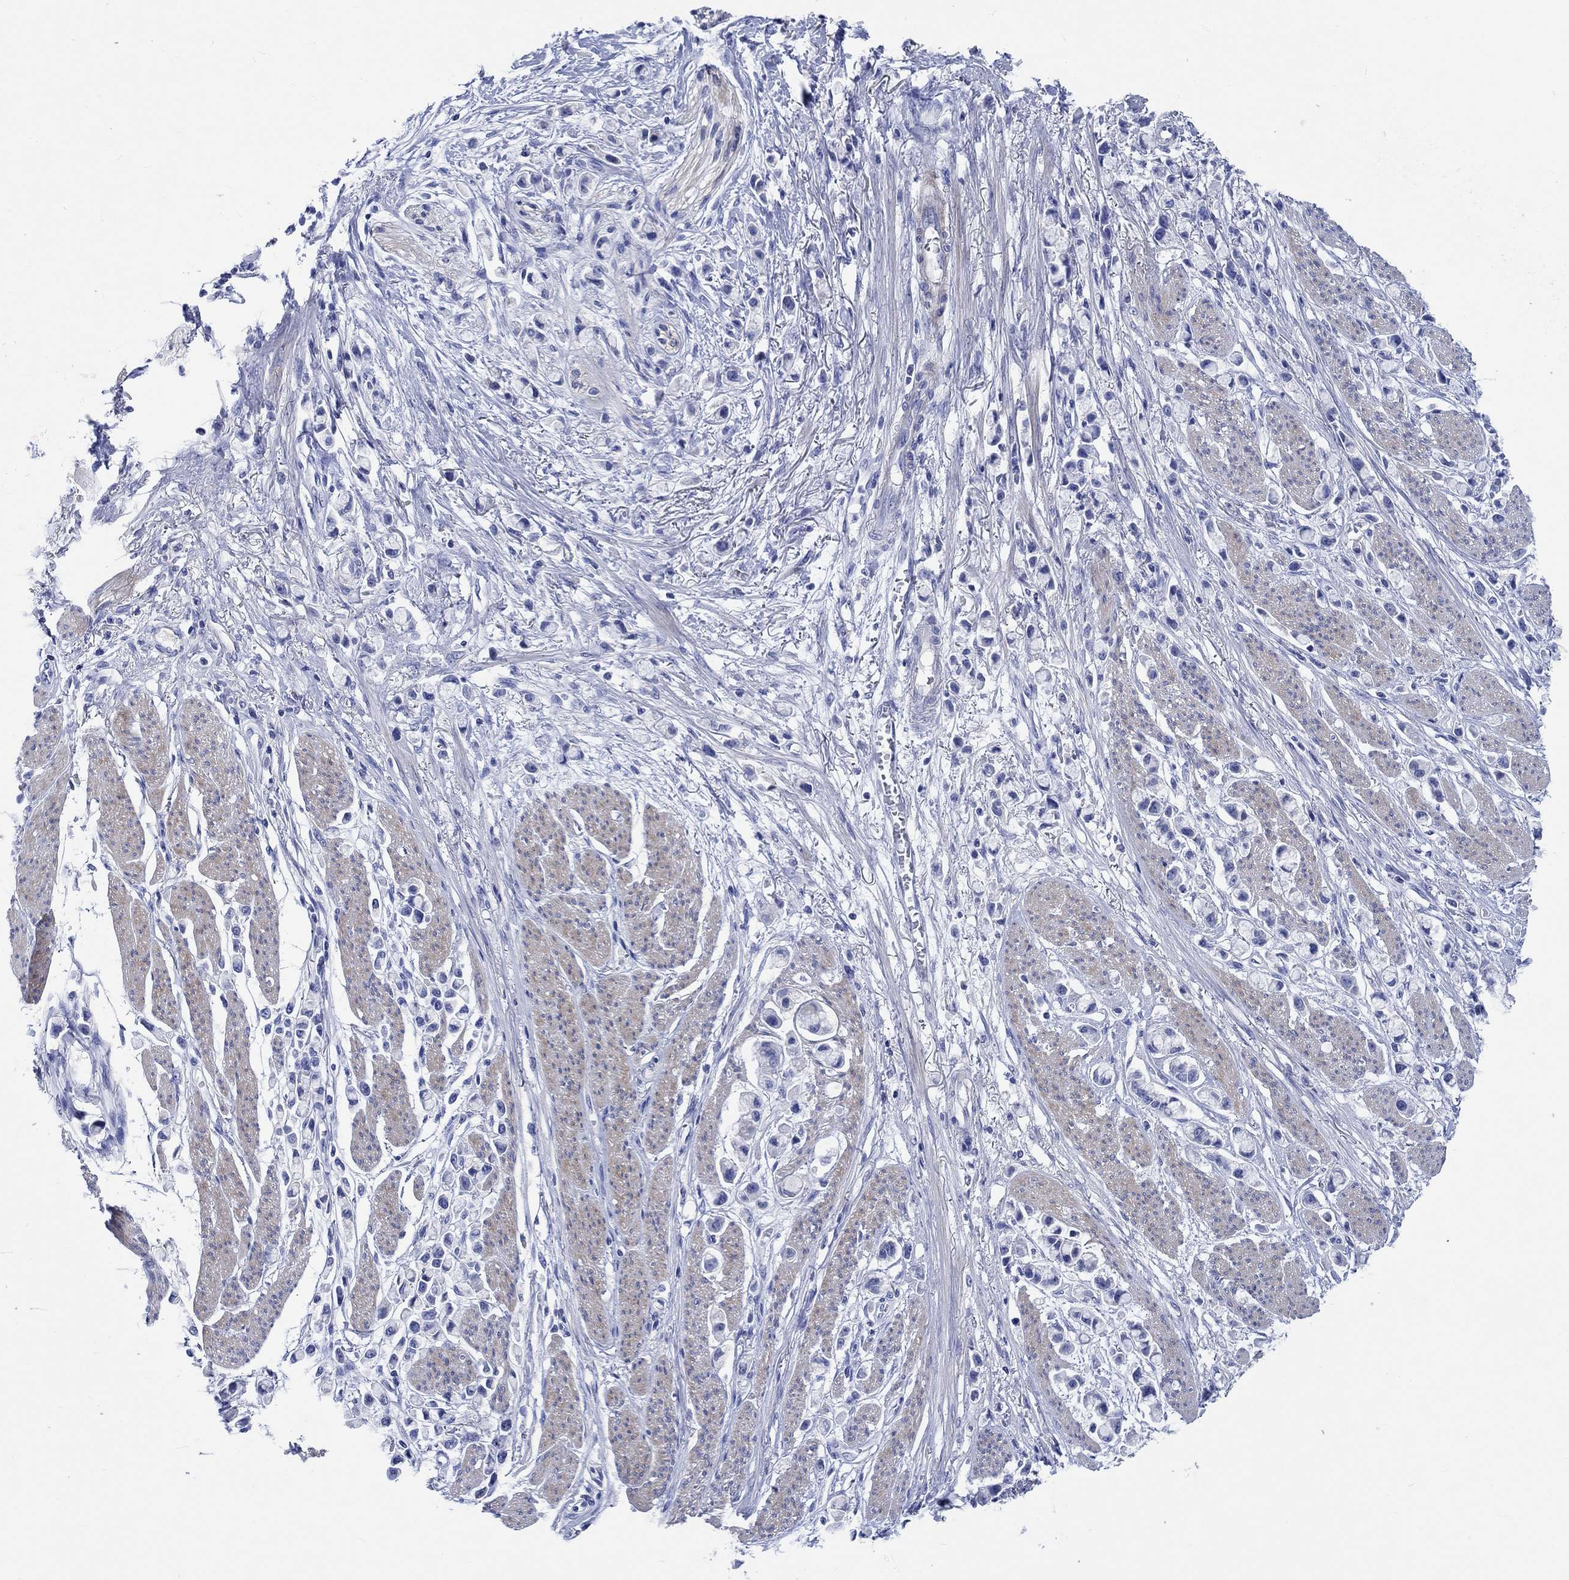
{"staining": {"intensity": "negative", "quantity": "none", "location": "none"}, "tissue": "stomach cancer", "cell_type": "Tumor cells", "image_type": "cancer", "snomed": [{"axis": "morphology", "description": "Adenocarcinoma, NOS"}, {"axis": "topography", "description": "Stomach"}], "caption": "Histopathology image shows no protein staining in tumor cells of stomach cancer tissue.", "gene": "SHISA4", "patient": {"sex": "female", "age": 81}}